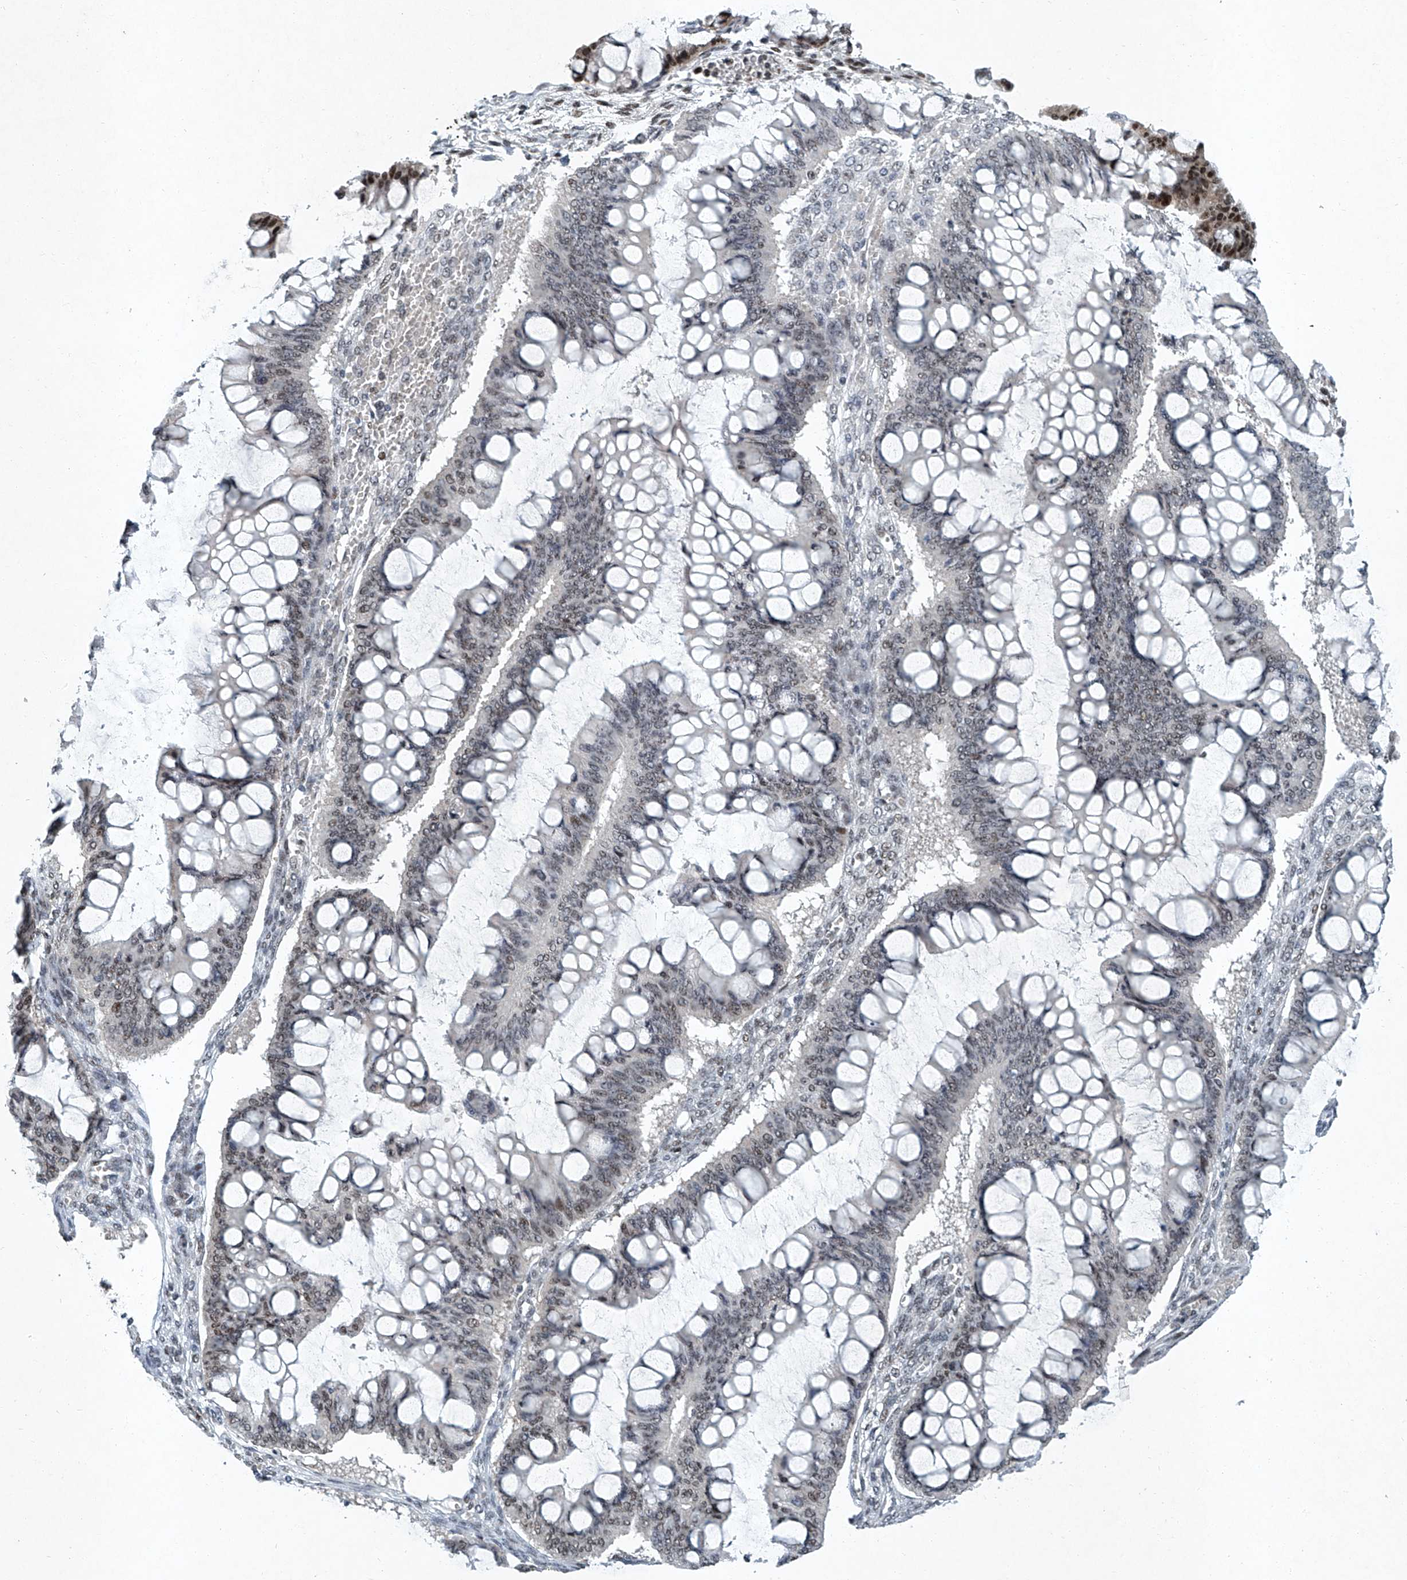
{"staining": {"intensity": "weak", "quantity": "25%-75%", "location": "nuclear"}, "tissue": "ovarian cancer", "cell_type": "Tumor cells", "image_type": "cancer", "snomed": [{"axis": "morphology", "description": "Cystadenocarcinoma, mucinous, NOS"}, {"axis": "topography", "description": "Ovary"}], "caption": "IHC (DAB (3,3'-diaminobenzidine)) staining of ovarian cancer displays weak nuclear protein staining in about 25%-75% of tumor cells. (IHC, brightfield microscopy, high magnification).", "gene": "TFDP1", "patient": {"sex": "female", "age": 73}}